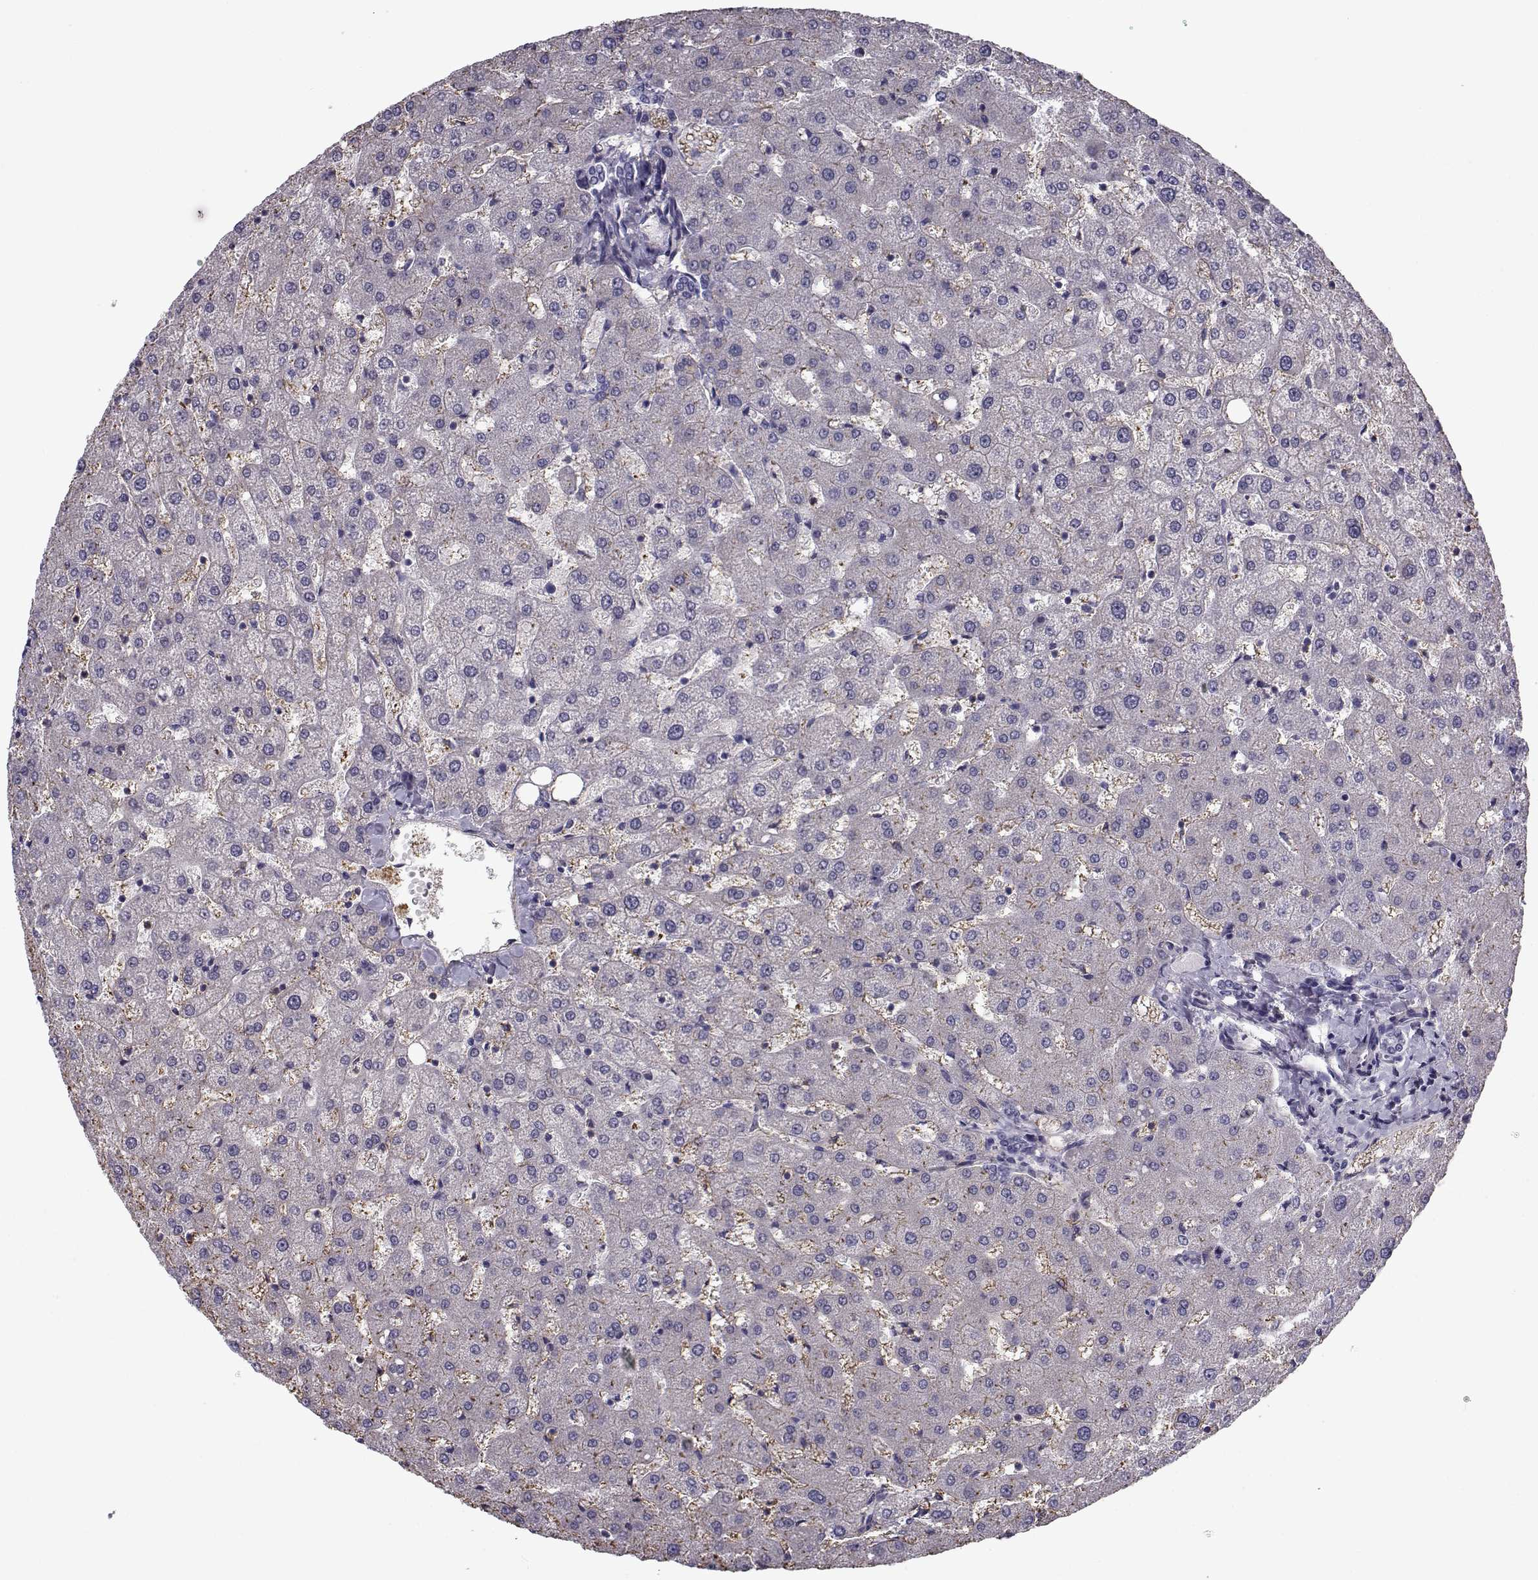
{"staining": {"intensity": "negative", "quantity": "none", "location": "none"}, "tissue": "liver", "cell_type": "Cholangiocytes", "image_type": "normal", "snomed": [{"axis": "morphology", "description": "Normal tissue, NOS"}, {"axis": "topography", "description": "Liver"}], "caption": "Cholangiocytes show no significant expression in normal liver. (DAB (3,3'-diaminobenzidine) IHC with hematoxylin counter stain).", "gene": "LRRC27", "patient": {"sex": "female", "age": 50}}